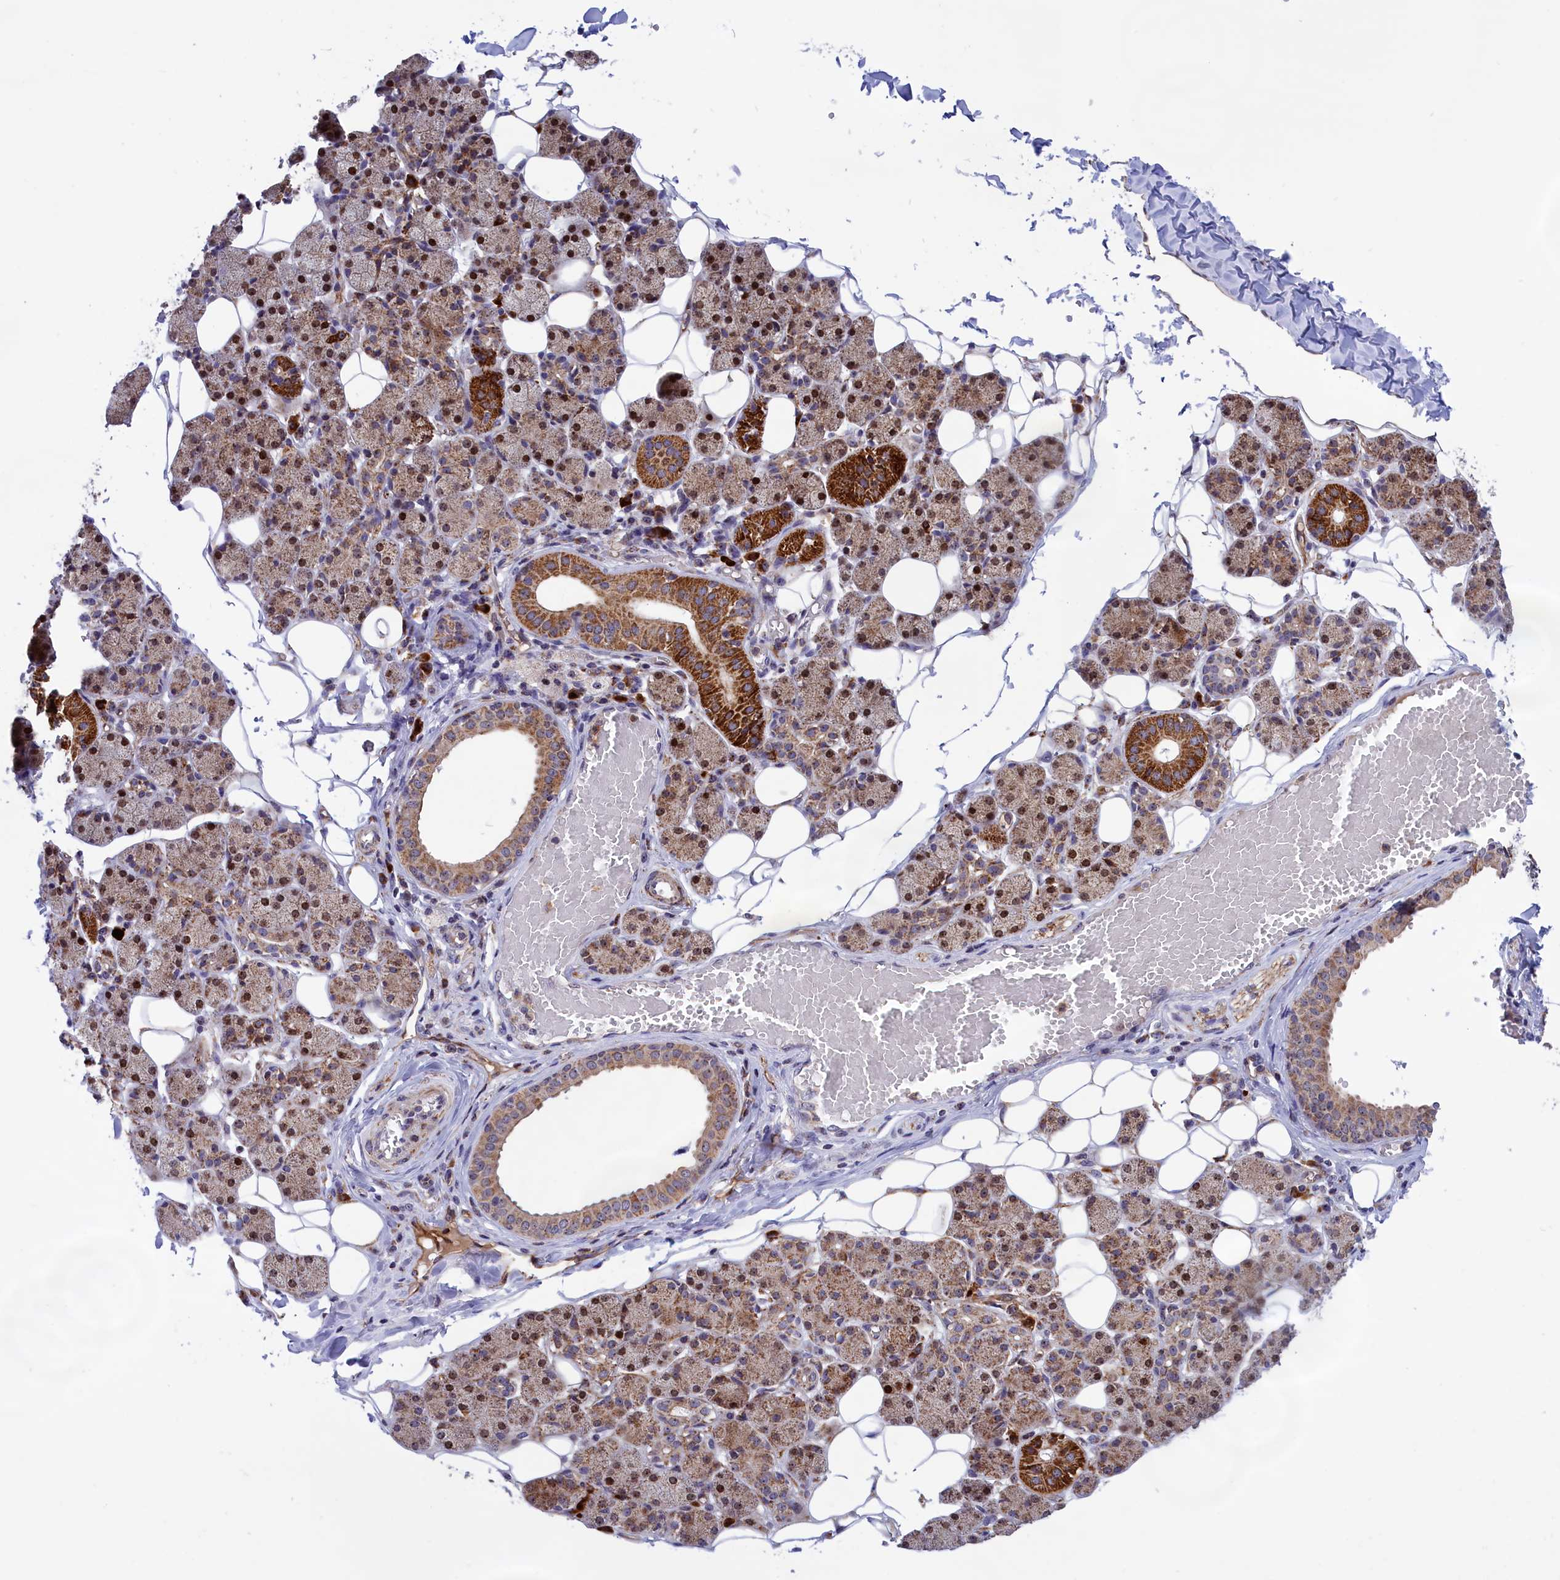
{"staining": {"intensity": "moderate", "quantity": ">75%", "location": "cytoplasmic/membranous,nuclear"}, "tissue": "salivary gland", "cell_type": "Glandular cells", "image_type": "normal", "snomed": [{"axis": "morphology", "description": "Normal tissue, NOS"}, {"axis": "topography", "description": "Salivary gland"}], "caption": "There is medium levels of moderate cytoplasmic/membranous,nuclear positivity in glandular cells of normal salivary gland, as demonstrated by immunohistochemical staining (brown color).", "gene": "MPND", "patient": {"sex": "female", "age": 33}}